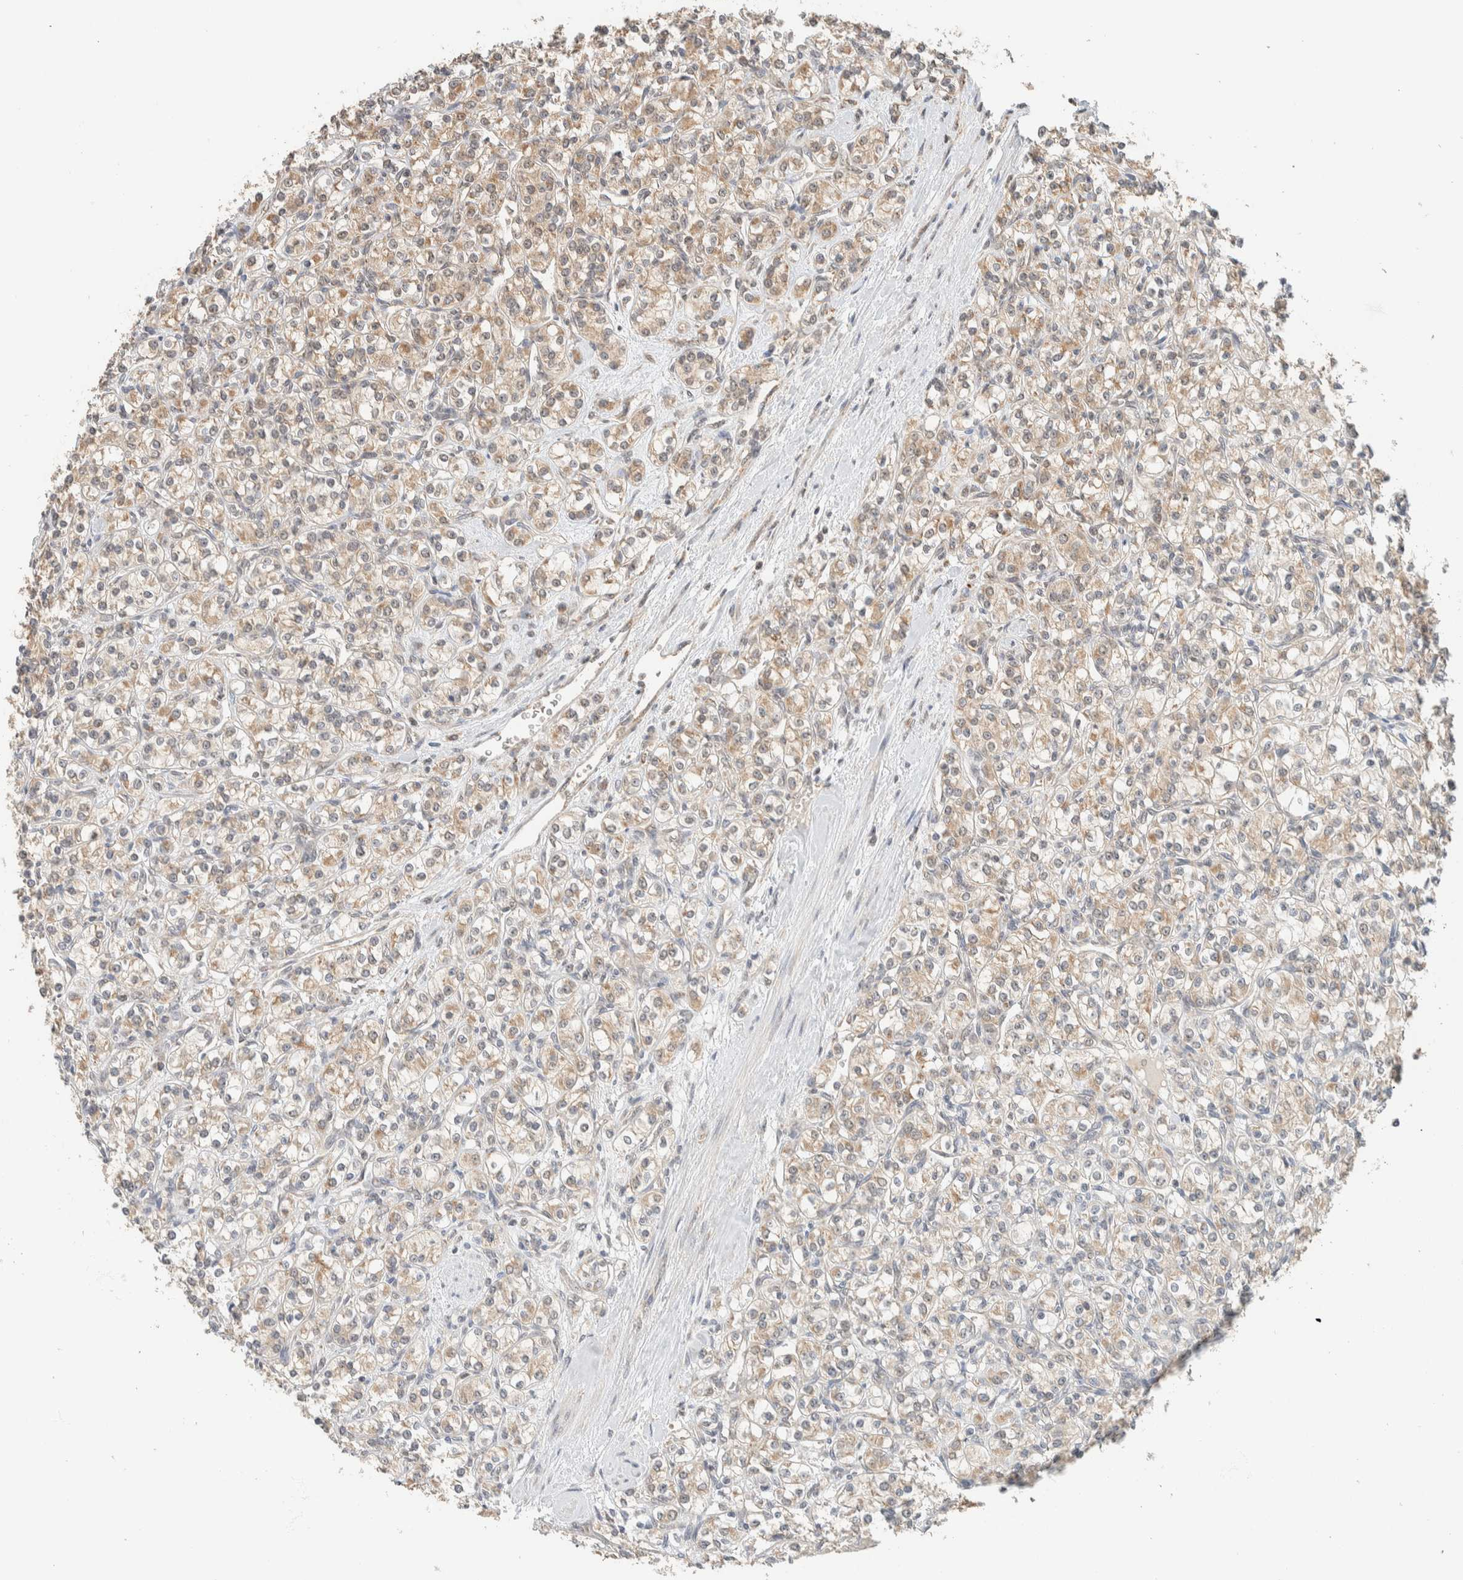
{"staining": {"intensity": "weak", "quantity": ">75%", "location": "cytoplasmic/membranous"}, "tissue": "renal cancer", "cell_type": "Tumor cells", "image_type": "cancer", "snomed": [{"axis": "morphology", "description": "Adenocarcinoma, NOS"}, {"axis": "topography", "description": "Kidney"}], "caption": "Immunohistochemical staining of renal adenocarcinoma demonstrates weak cytoplasmic/membranous protein positivity in approximately >75% of tumor cells.", "gene": "MRPL41", "patient": {"sex": "male", "age": 77}}